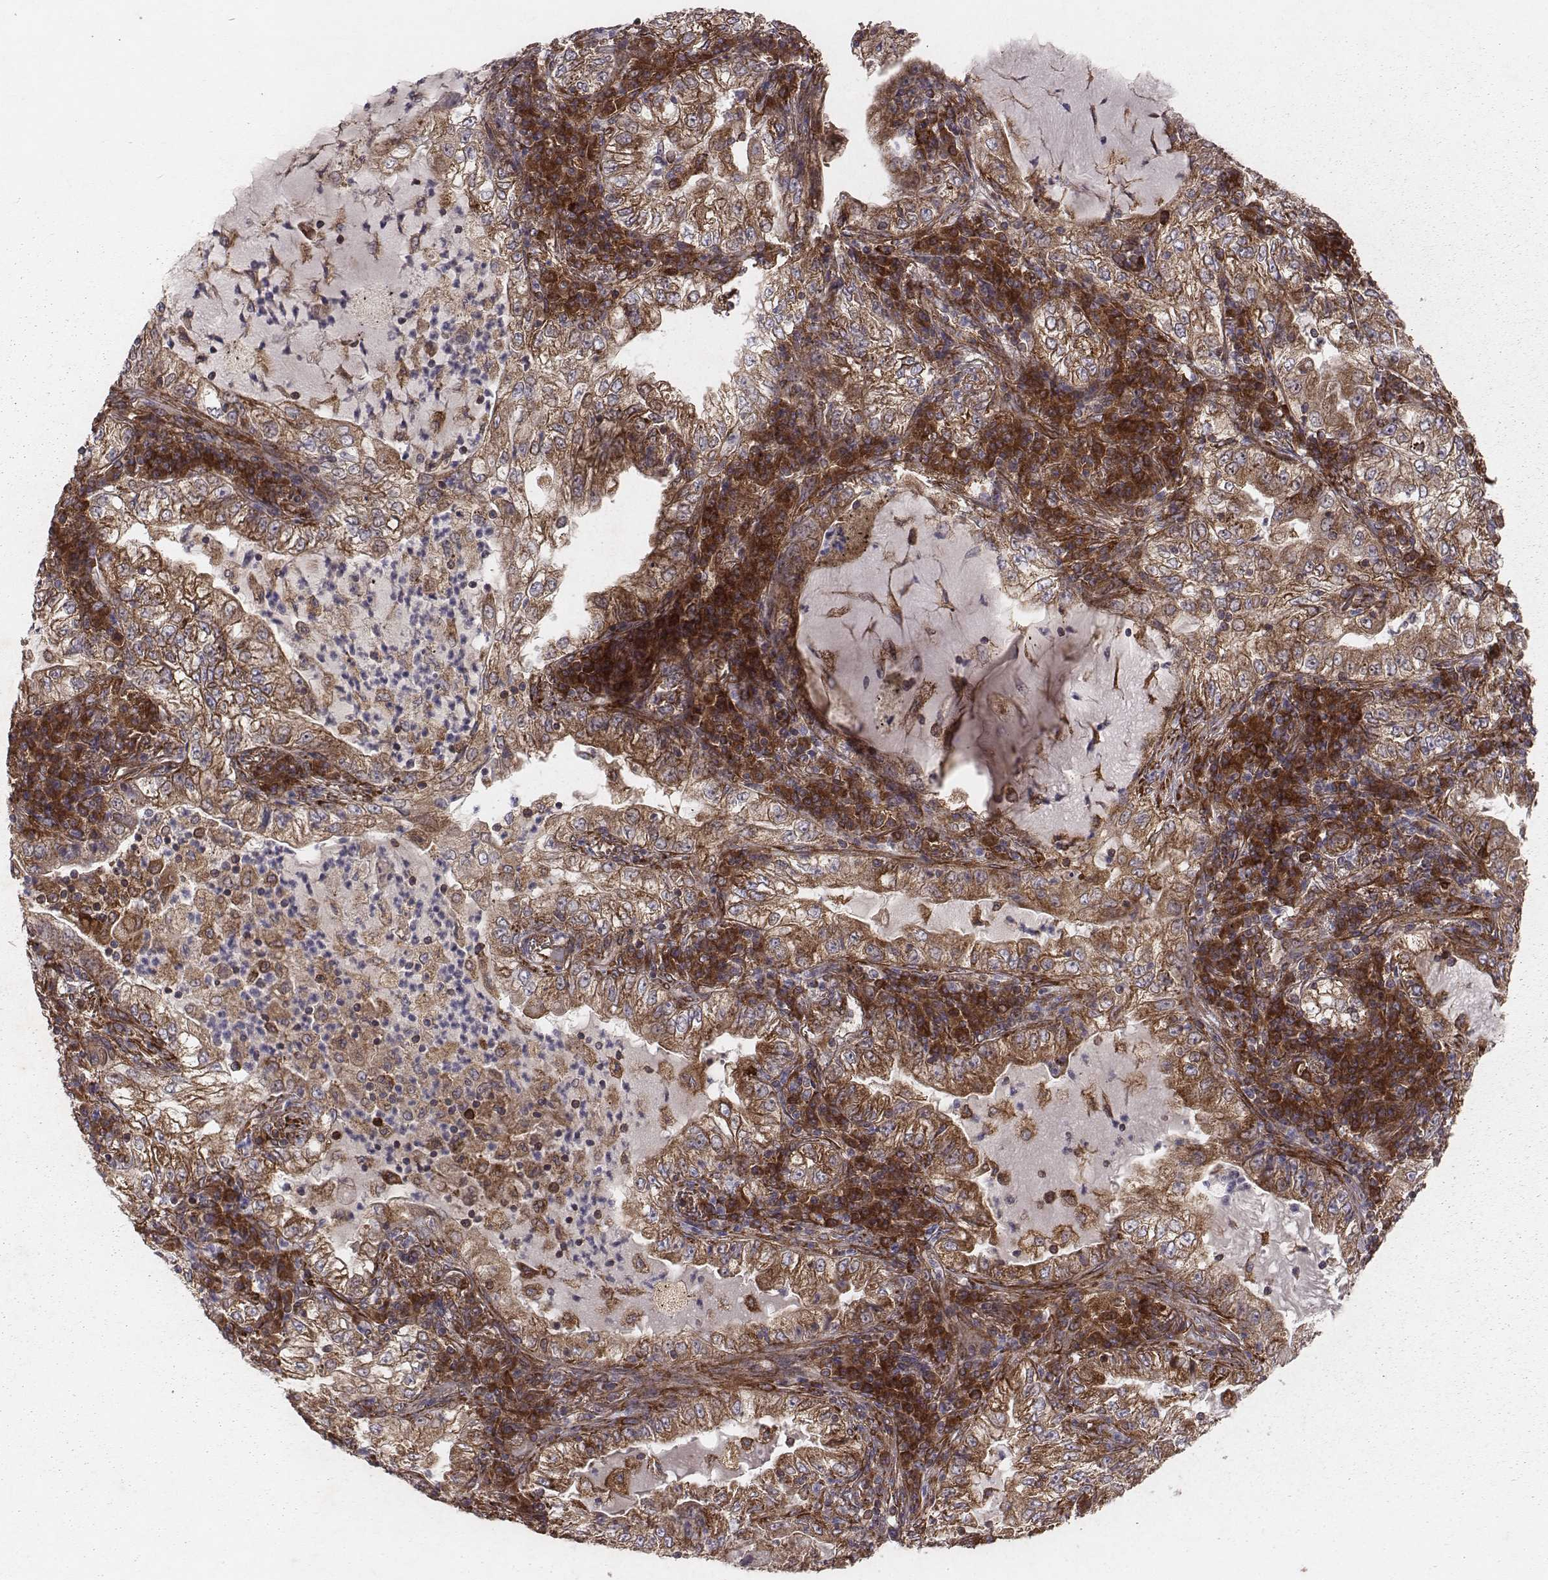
{"staining": {"intensity": "moderate", "quantity": ">75%", "location": "cytoplasmic/membranous"}, "tissue": "lung cancer", "cell_type": "Tumor cells", "image_type": "cancer", "snomed": [{"axis": "morphology", "description": "Adenocarcinoma, NOS"}, {"axis": "topography", "description": "Lung"}], "caption": "This micrograph displays IHC staining of human adenocarcinoma (lung), with medium moderate cytoplasmic/membranous expression in approximately >75% of tumor cells.", "gene": "TXLNA", "patient": {"sex": "female", "age": 73}}